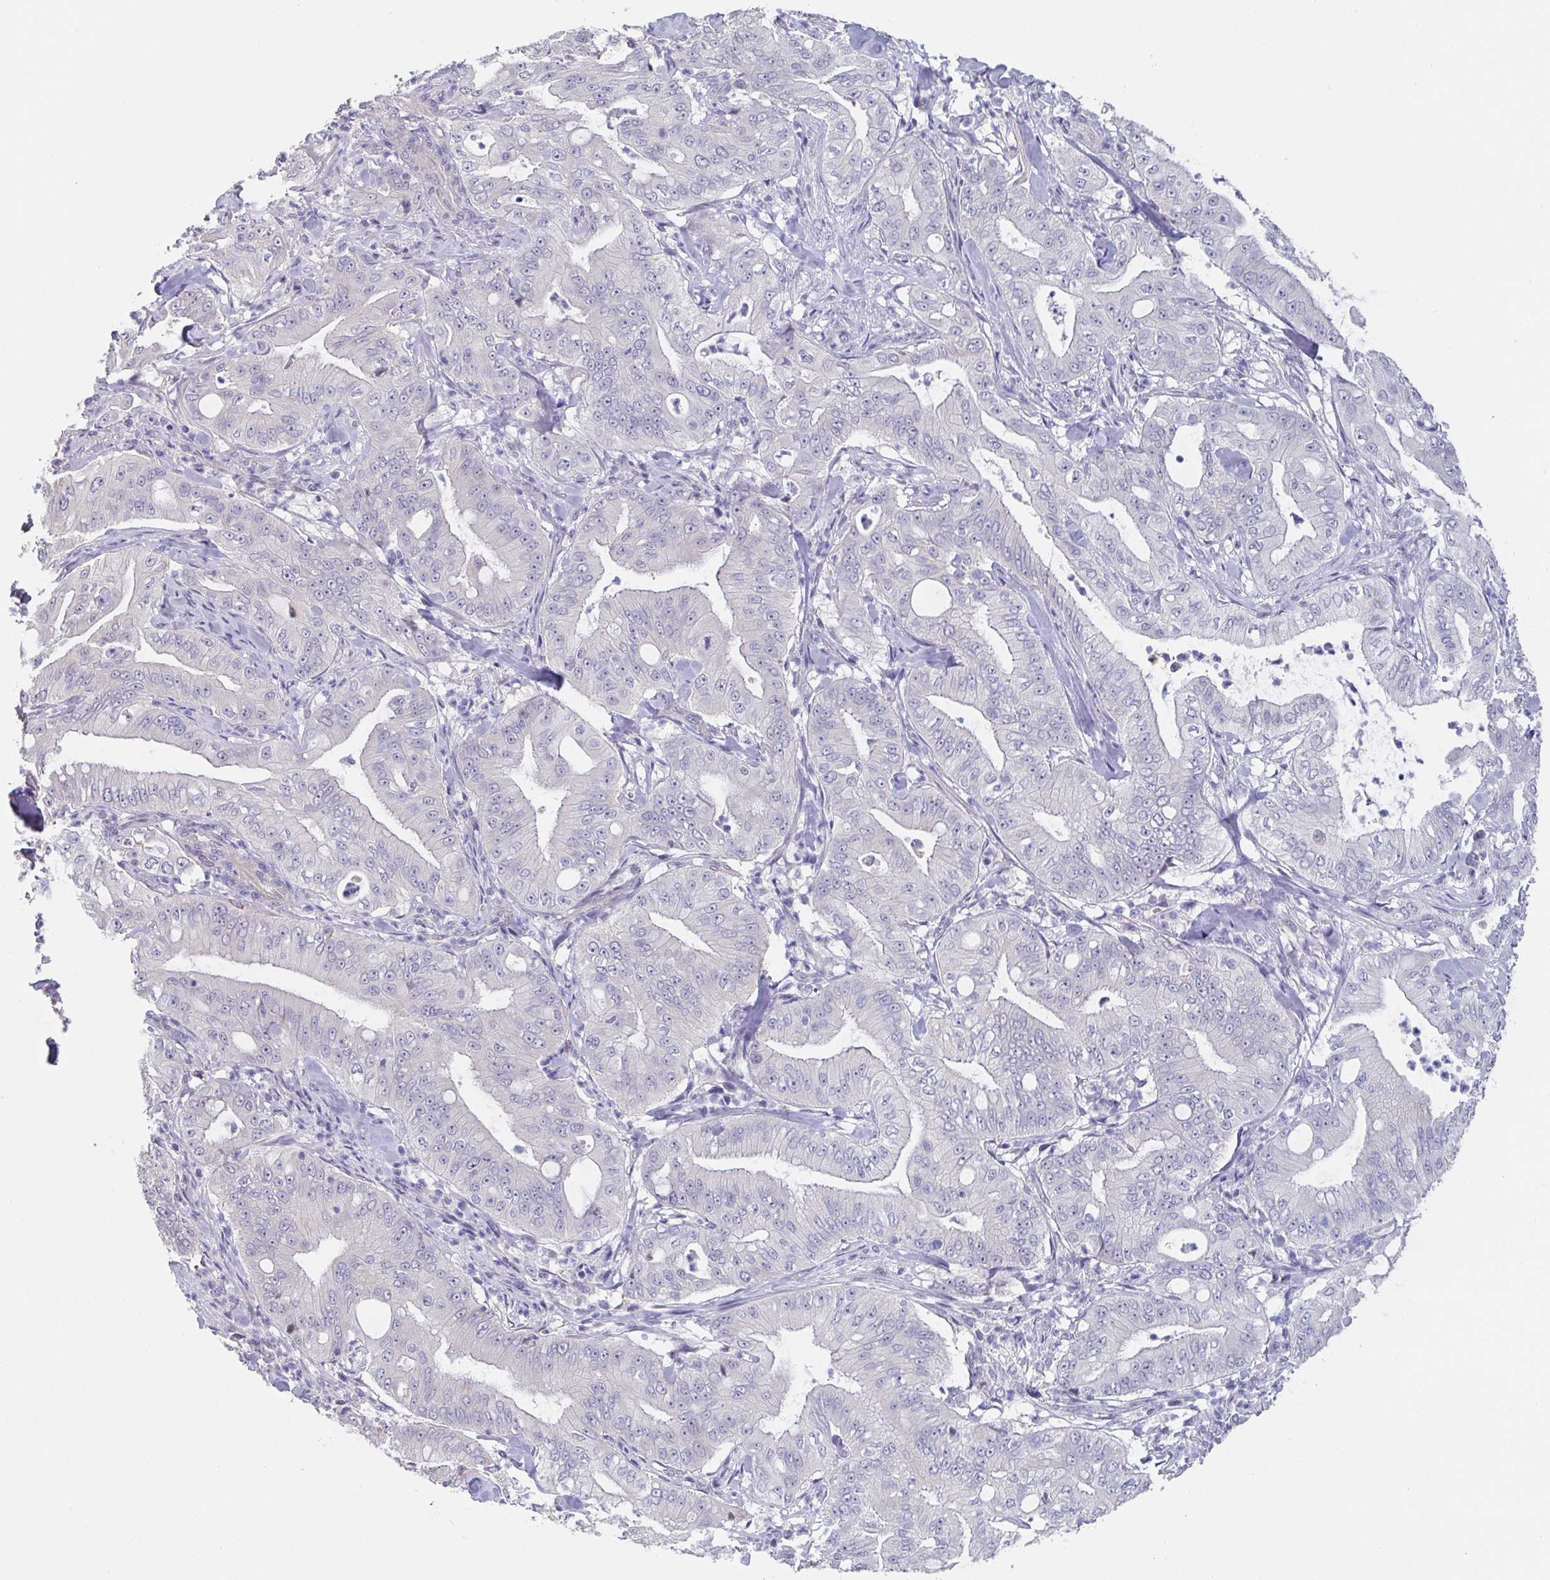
{"staining": {"intensity": "negative", "quantity": "none", "location": "none"}, "tissue": "pancreatic cancer", "cell_type": "Tumor cells", "image_type": "cancer", "snomed": [{"axis": "morphology", "description": "Adenocarcinoma, NOS"}, {"axis": "topography", "description": "Pancreas"}], "caption": "High power microscopy image of an immunohistochemistry (IHC) image of pancreatic adenocarcinoma, revealing no significant staining in tumor cells.", "gene": "FAM156B", "patient": {"sex": "male", "age": 71}}